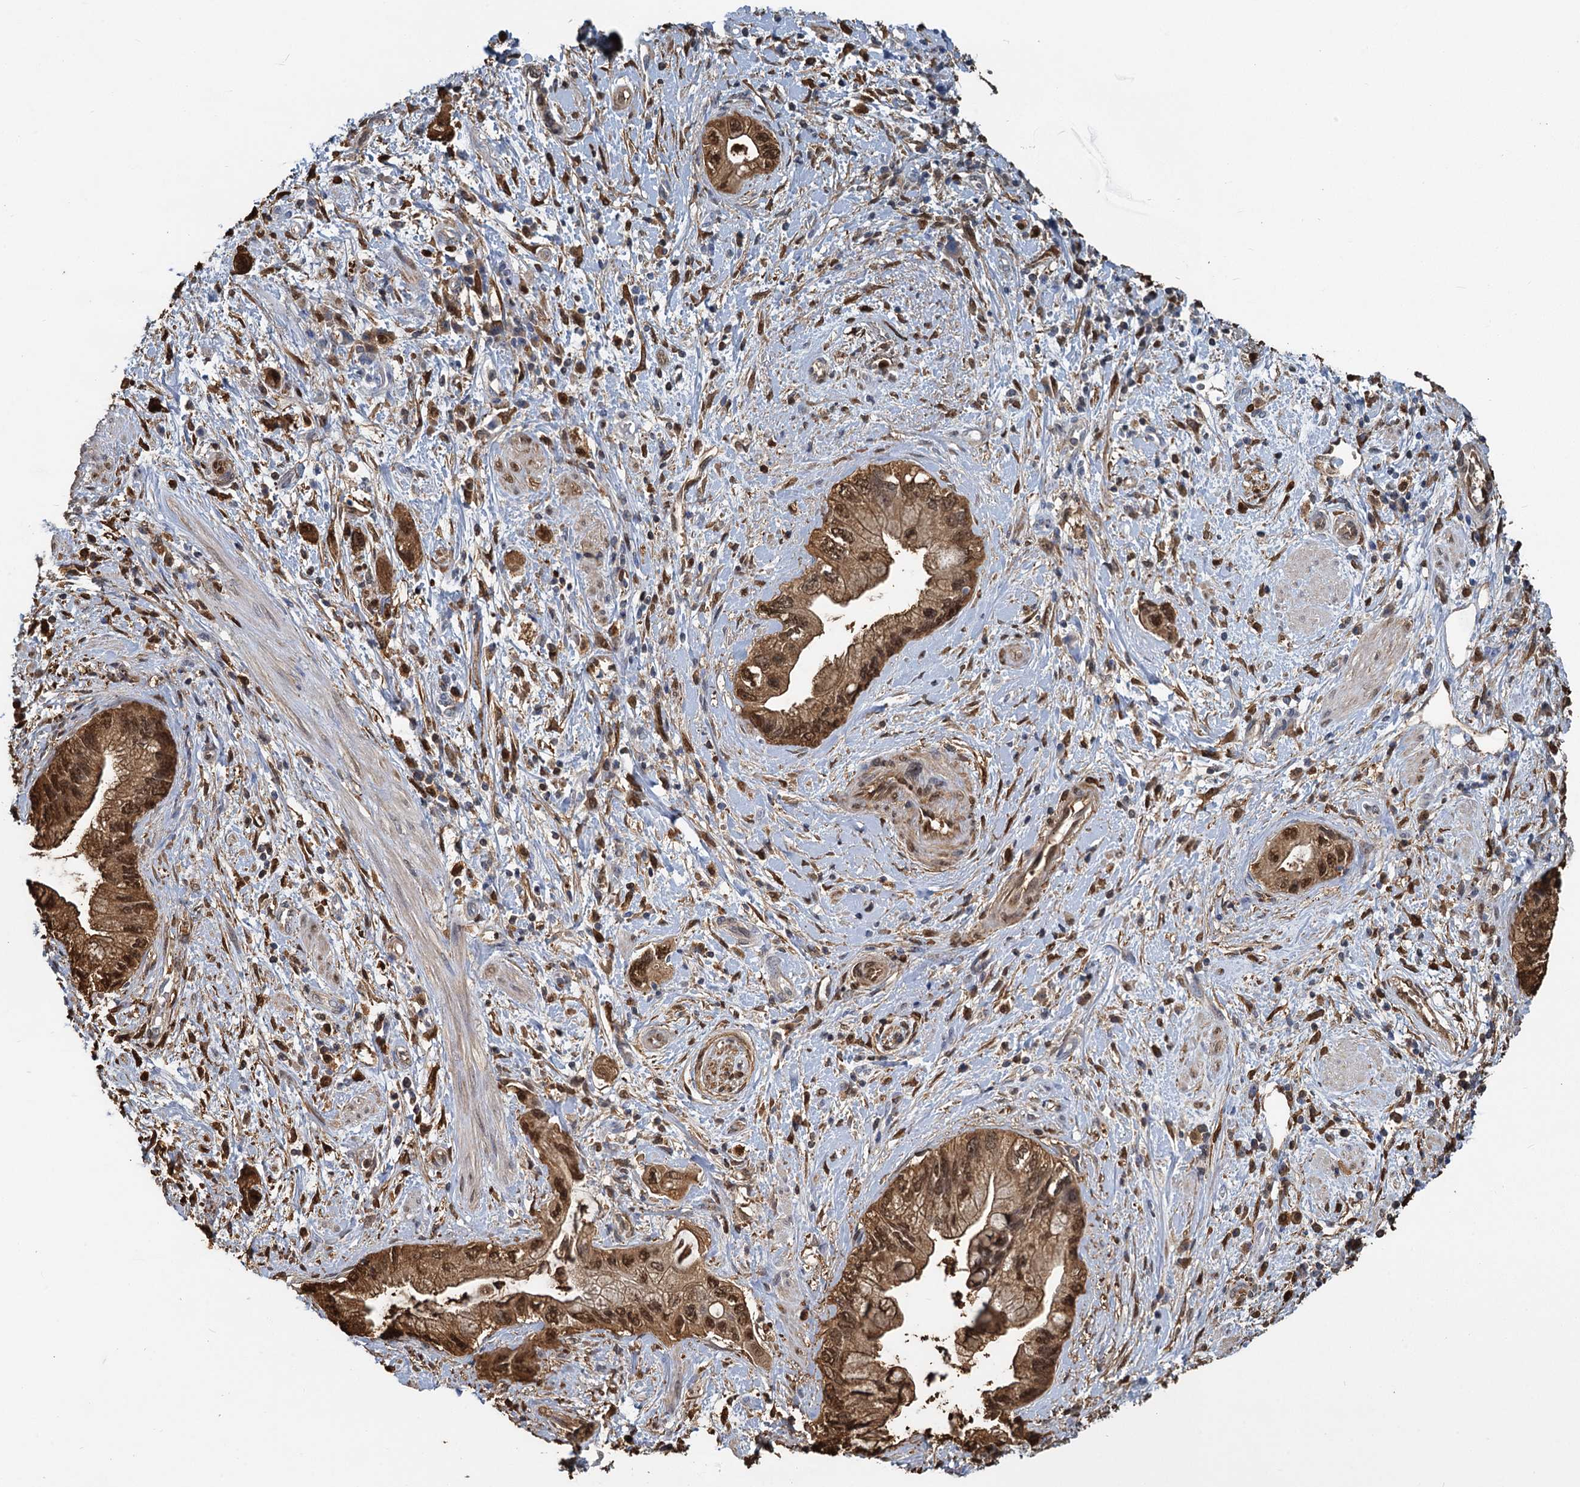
{"staining": {"intensity": "strong", "quantity": ">75%", "location": "cytoplasmic/membranous,nuclear"}, "tissue": "pancreatic cancer", "cell_type": "Tumor cells", "image_type": "cancer", "snomed": [{"axis": "morphology", "description": "Adenocarcinoma, NOS"}, {"axis": "topography", "description": "Pancreas"}], "caption": "This is a micrograph of immunohistochemistry (IHC) staining of pancreatic adenocarcinoma, which shows strong staining in the cytoplasmic/membranous and nuclear of tumor cells.", "gene": "S100A6", "patient": {"sex": "female", "age": 73}}